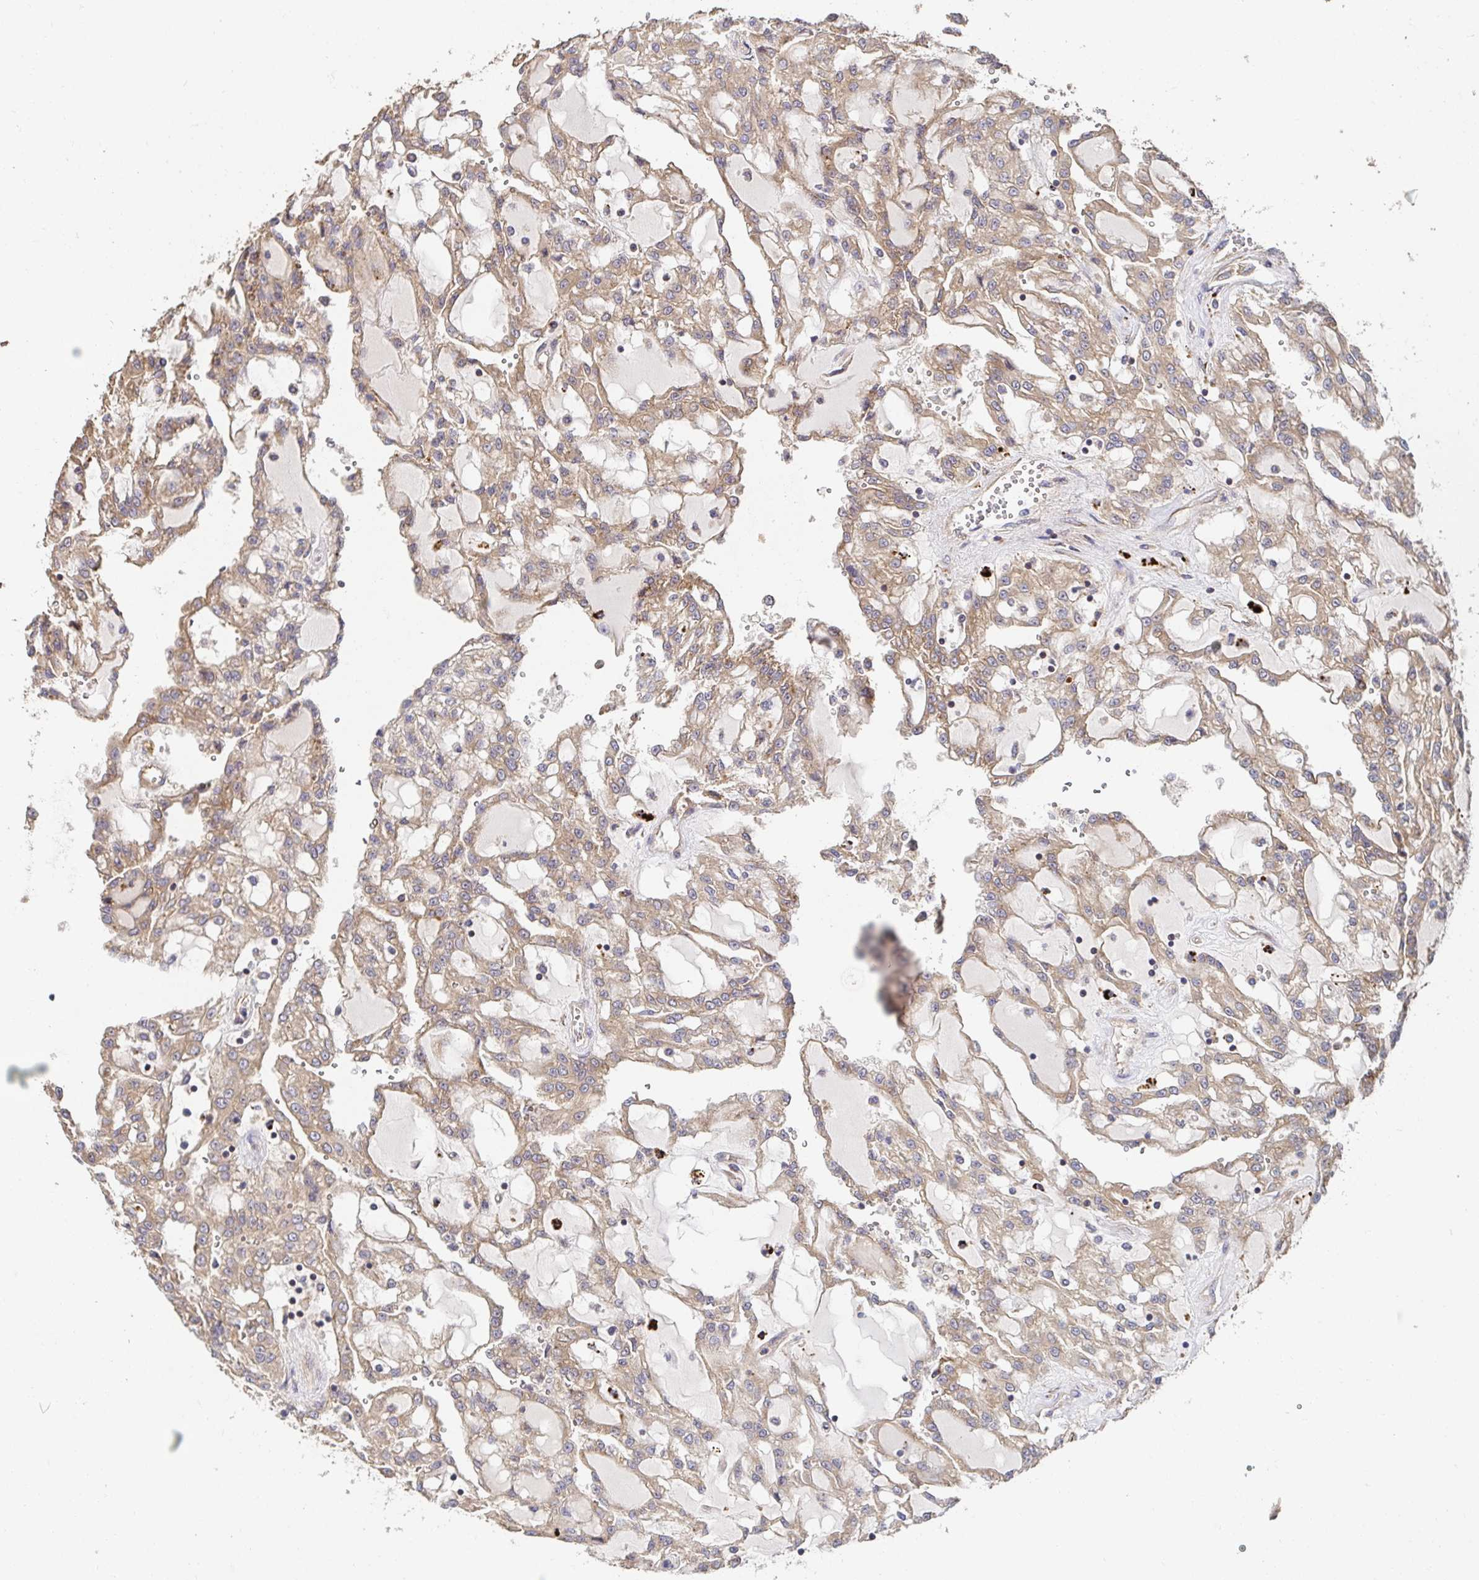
{"staining": {"intensity": "weak", "quantity": ">75%", "location": "cytoplasmic/membranous"}, "tissue": "renal cancer", "cell_type": "Tumor cells", "image_type": "cancer", "snomed": [{"axis": "morphology", "description": "Adenocarcinoma, NOS"}, {"axis": "topography", "description": "Kidney"}], "caption": "An immunohistochemistry histopathology image of neoplastic tissue is shown. Protein staining in brown labels weak cytoplasmic/membranous positivity in renal cancer (adenocarcinoma) within tumor cells.", "gene": "APBB1", "patient": {"sex": "male", "age": 63}}